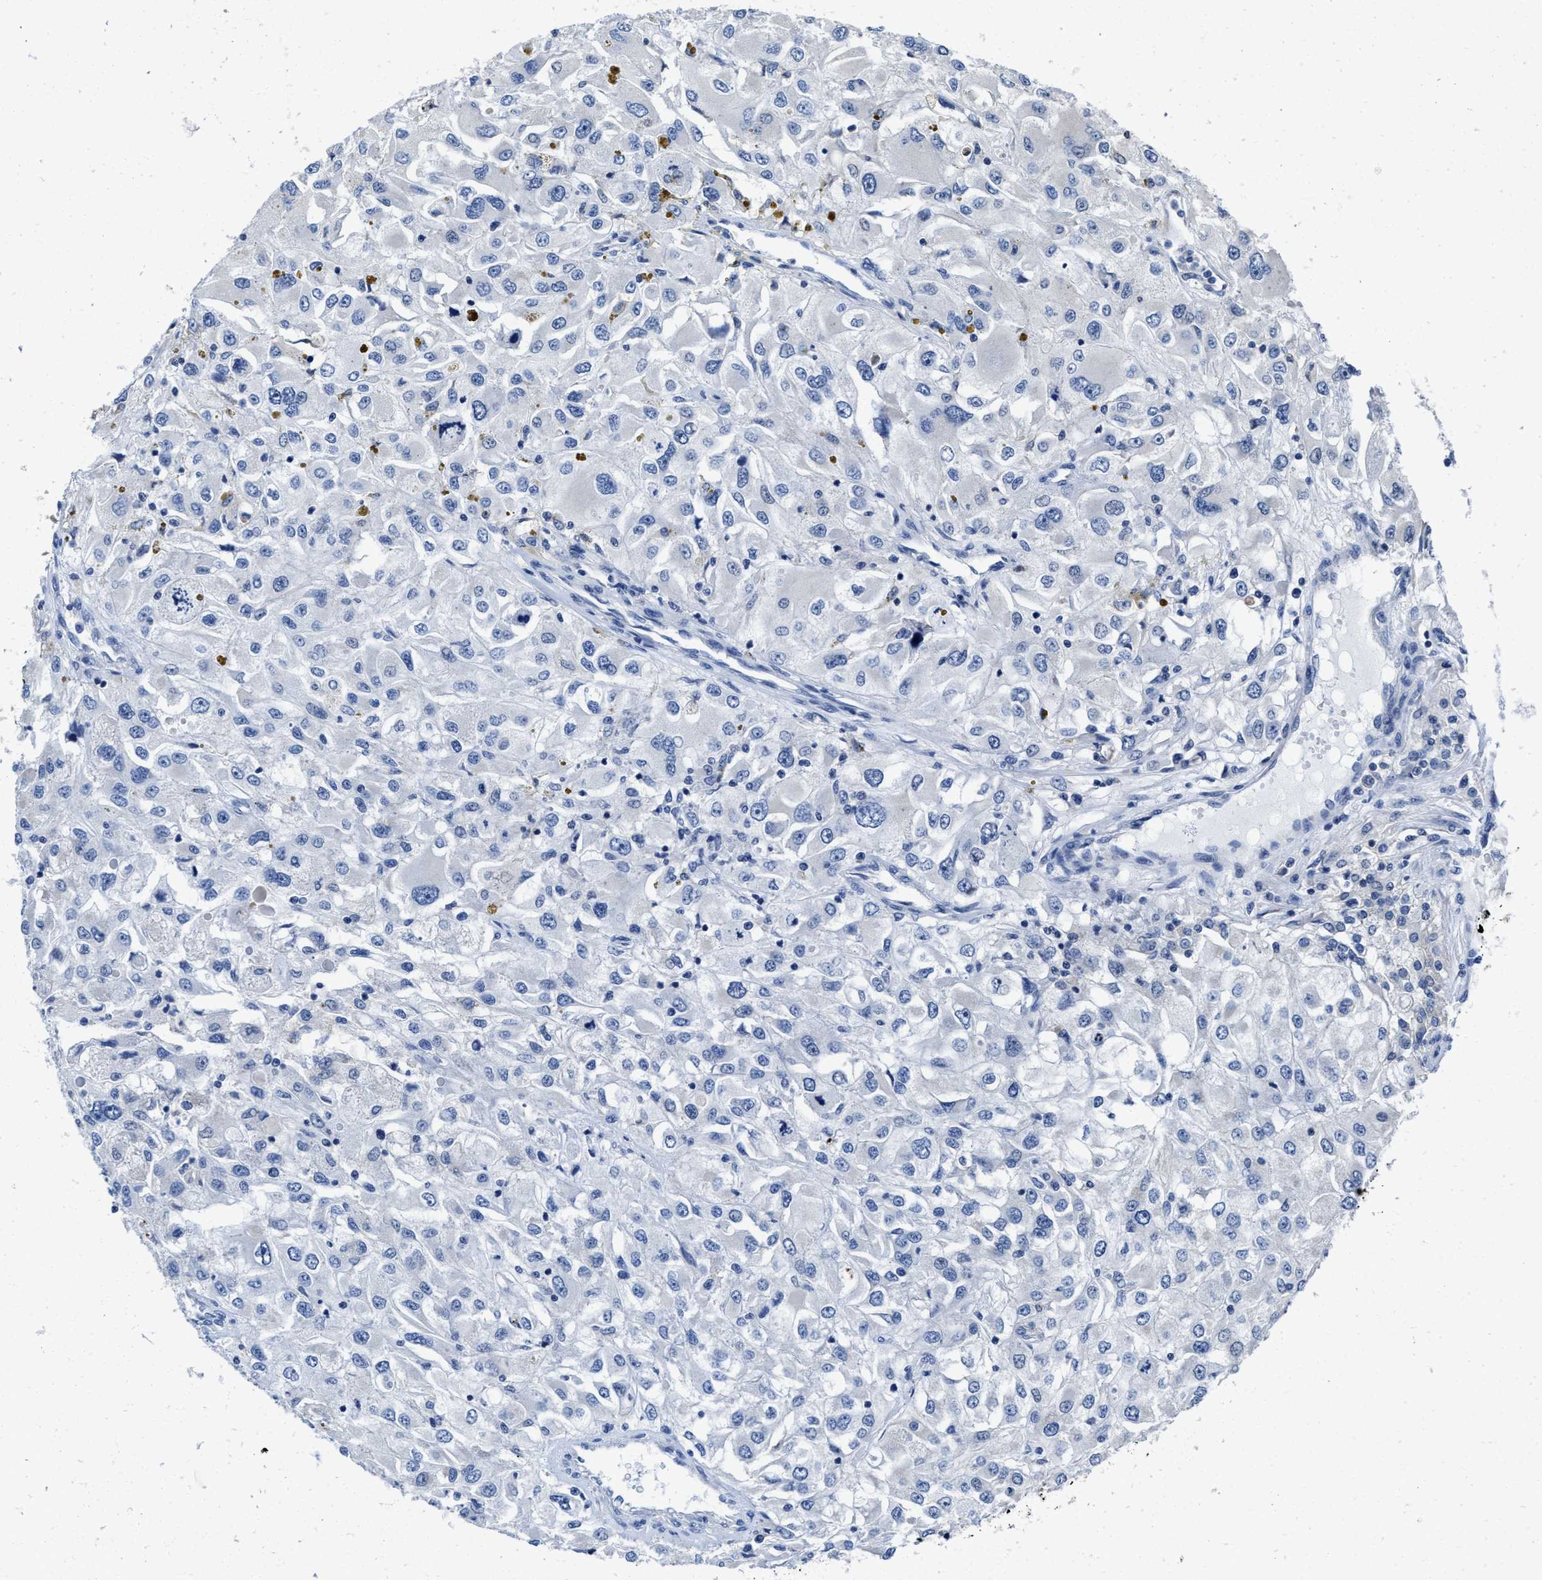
{"staining": {"intensity": "negative", "quantity": "none", "location": "none"}, "tissue": "renal cancer", "cell_type": "Tumor cells", "image_type": "cancer", "snomed": [{"axis": "morphology", "description": "Adenocarcinoma, NOS"}, {"axis": "topography", "description": "Kidney"}], "caption": "High magnification brightfield microscopy of renal cancer (adenocarcinoma) stained with DAB (3,3'-diaminobenzidine) (brown) and counterstained with hematoxylin (blue): tumor cells show no significant expression. (Stains: DAB (3,3'-diaminobenzidine) immunohistochemistry with hematoxylin counter stain, Microscopy: brightfield microscopy at high magnification).", "gene": "HOOK1", "patient": {"sex": "female", "age": 52}}